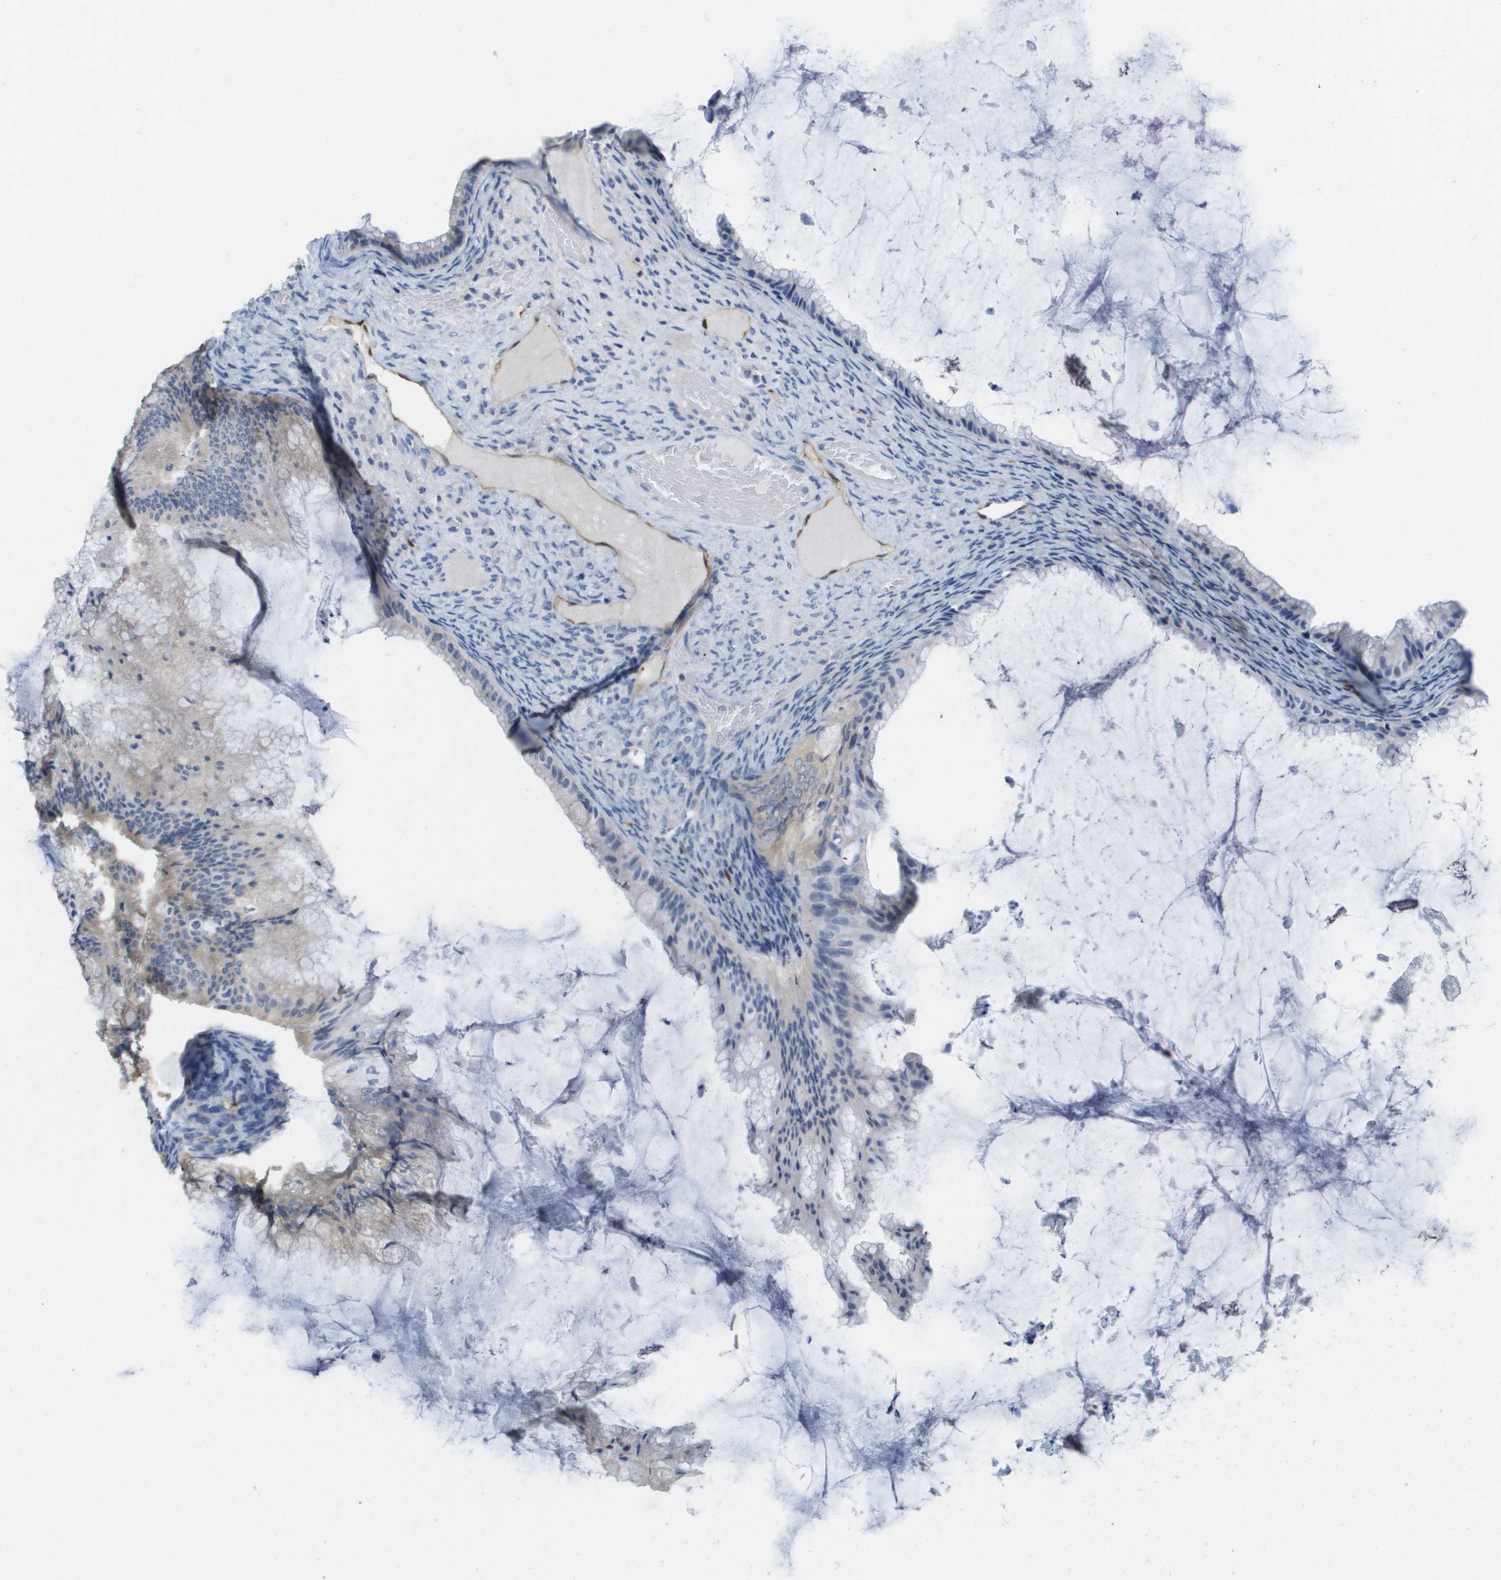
{"staining": {"intensity": "weak", "quantity": "<25%", "location": "cytoplasmic/membranous"}, "tissue": "ovarian cancer", "cell_type": "Tumor cells", "image_type": "cancer", "snomed": [{"axis": "morphology", "description": "Cystadenocarcinoma, mucinous, NOS"}, {"axis": "topography", "description": "Ovary"}], "caption": "High power microscopy micrograph of an immunohistochemistry (IHC) image of ovarian mucinous cystadenocarcinoma, revealing no significant staining in tumor cells. (DAB (3,3'-diaminobenzidine) IHC visualized using brightfield microscopy, high magnification).", "gene": "FABP5", "patient": {"sex": "female", "age": 61}}